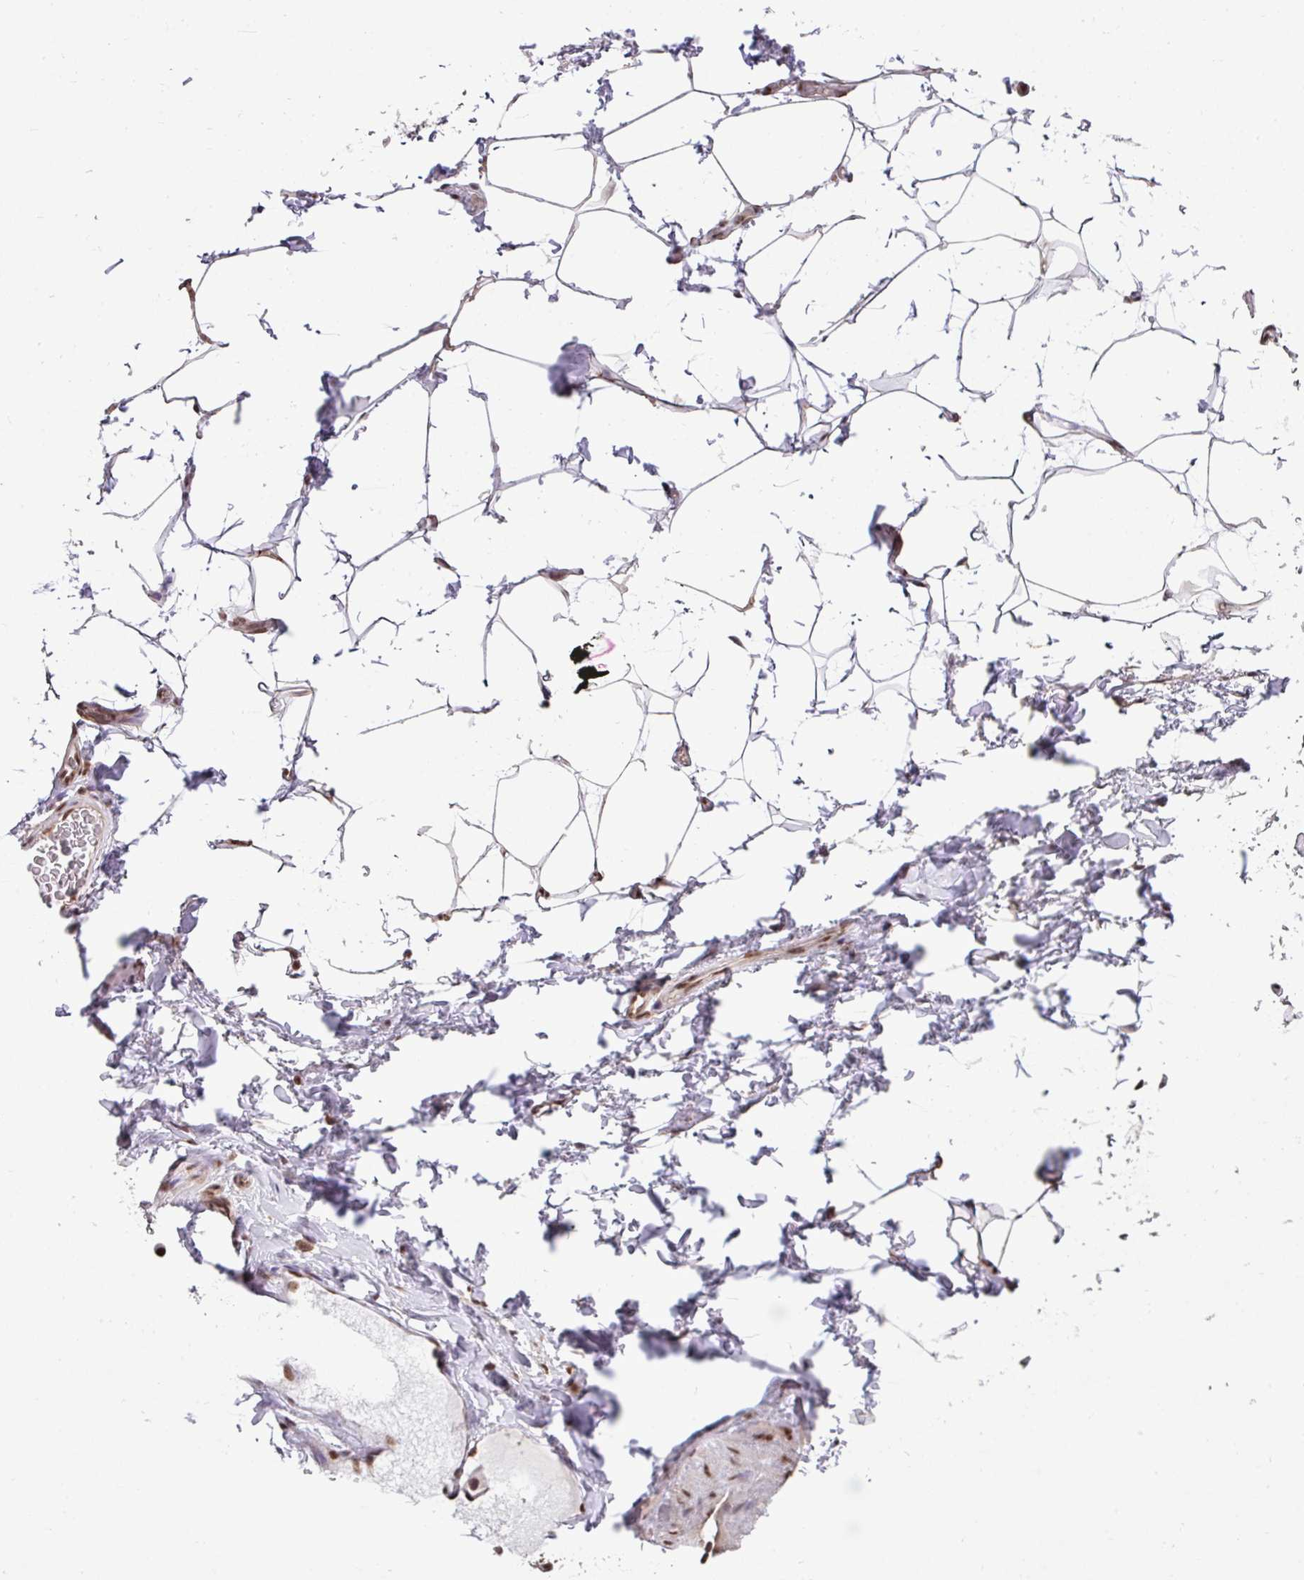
{"staining": {"intensity": "negative", "quantity": "none", "location": "none"}, "tissue": "adipose tissue", "cell_type": "Adipocytes", "image_type": "normal", "snomed": [{"axis": "morphology", "description": "Normal tissue, NOS"}, {"axis": "topography", "description": "Vascular tissue"}, {"axis": "topography", "description": "Peripheral nerve tissue"}], "caption": "Immunohistochemistry of normal adipose tissue reveals no expression in adipocytes.", "gene": "PLK1", "patient": {"sex": "male", "age": 41}}